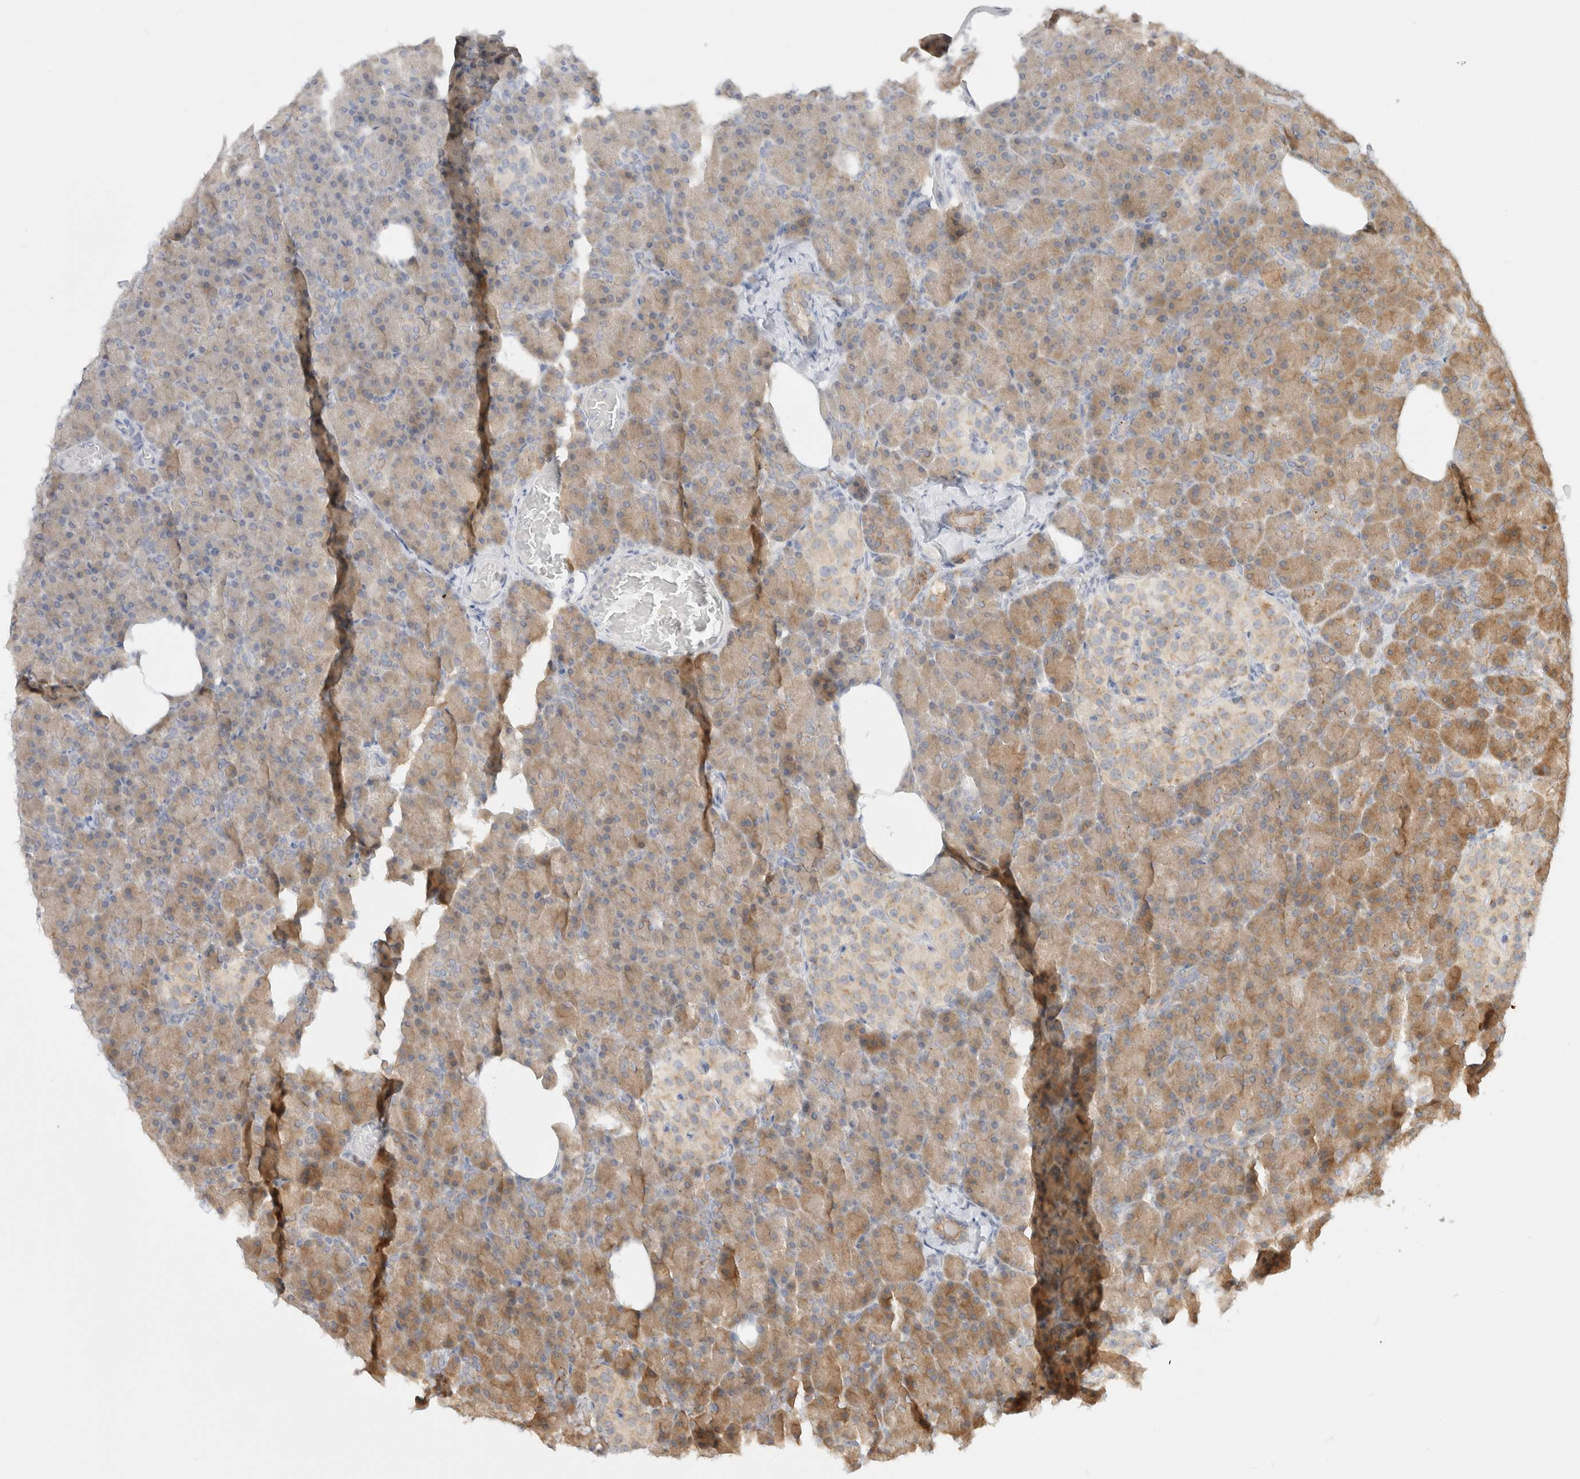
{"staining": {"intensity": "moderate", "quantity": ">75%", "location": "cytoplasmic/membranous"}, "tissue": "pancreas", "cell_type": "Exocrine glandular cells", "image_type": "normal", "snomed": [{"axis": "morphology", "description": "Normal tissue, NOS"}, {"axis": "topography", "description": "Pancreas"}], "caption": "Human pancreas stained for a protein (brown) displays moderate cytoplasmic/membranous positive staining in approximately >75% of exocrine glandular cells.", "gene": "EFCAB13", "patient": {"sex": "female", "age": 43}}